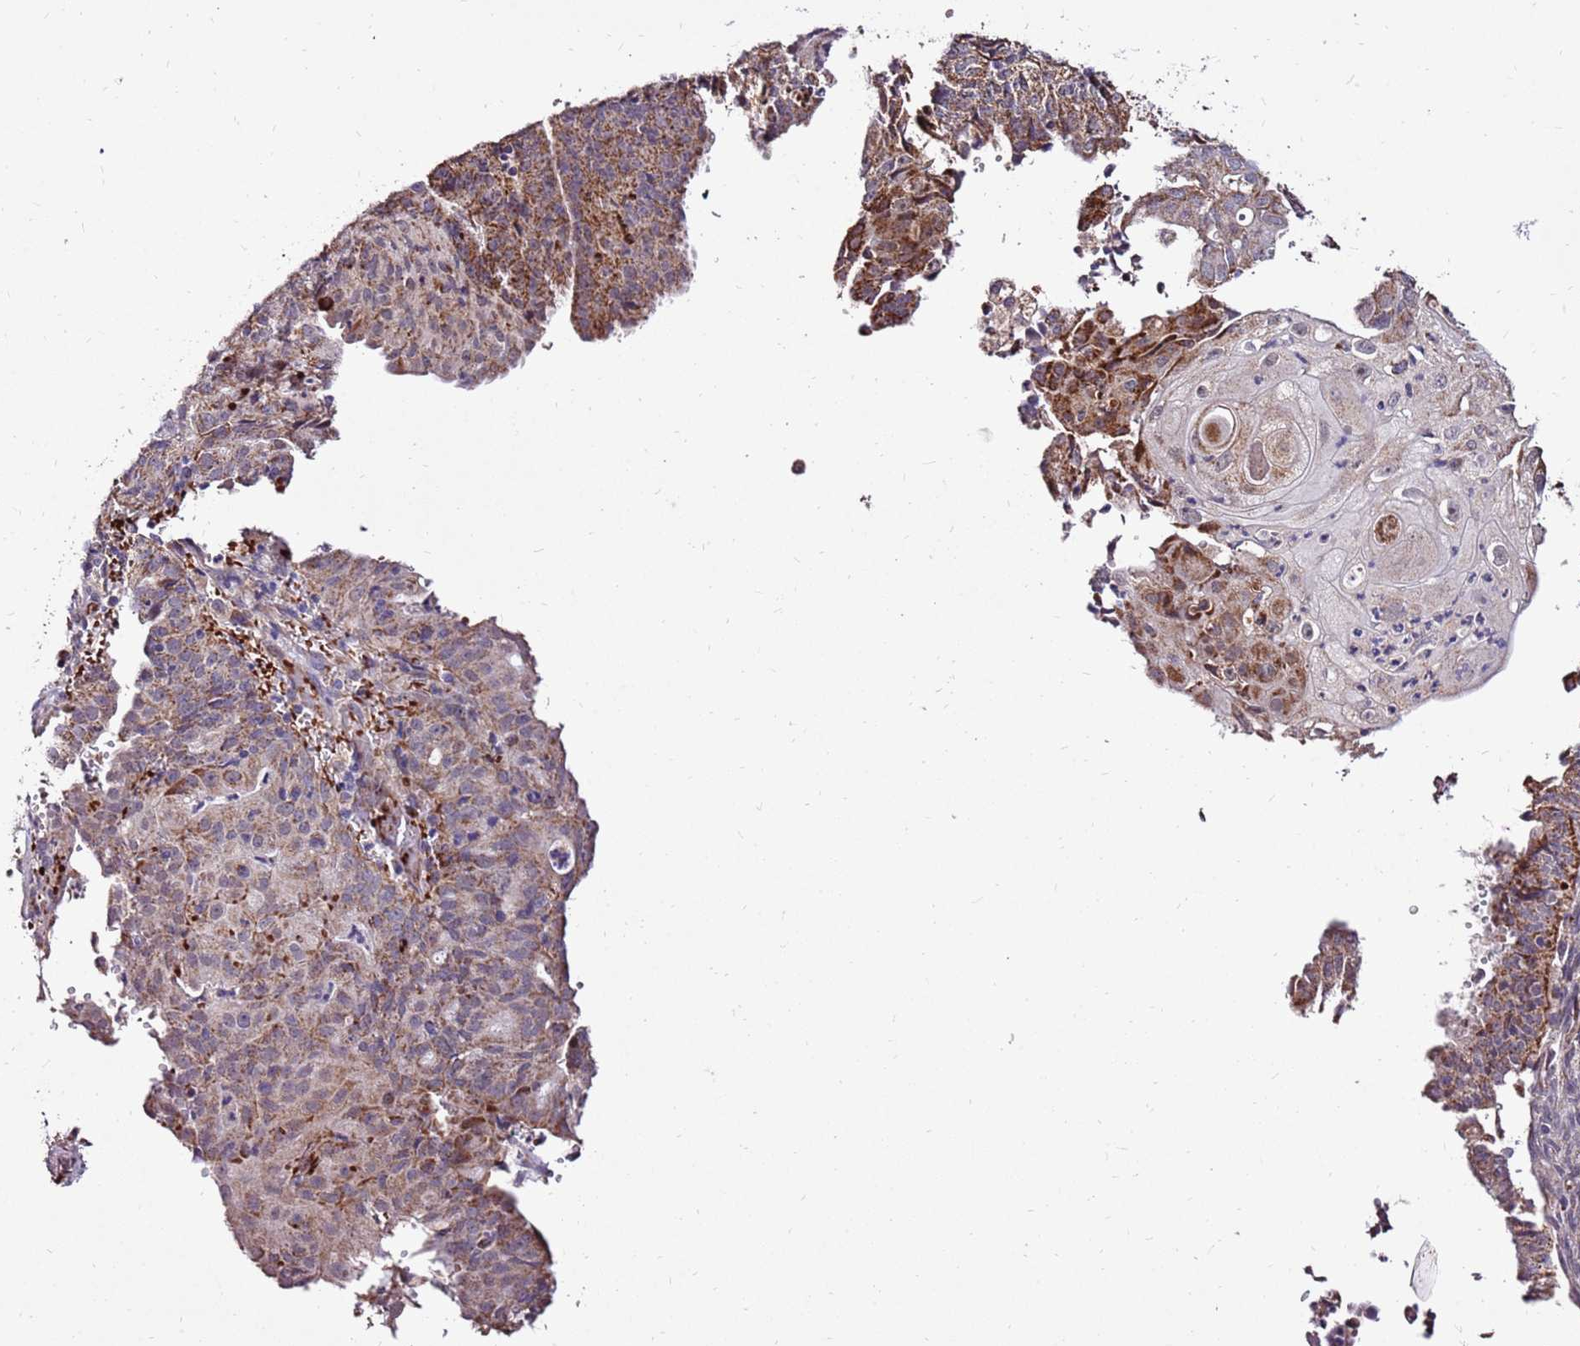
{"staining": {"intensity": "moderate", "quantity": ">75%", "location": "cytoplasmic/membranous"}, "tissue": "endometrial cancer", "cell_type": "Tumor cells", "image_type": "cancer", "snomed": [{"axis": "morphology", "description": "Adenocarcinoma, NOS"}, {"axis": "topography", "description": "Endometrium"}], "caption": "This micrograph demonstrates immunohistochemistry staining of human adenocarcinoma (endometrial), with medium moderate cytoplasmic/membranous staining in about >75% of tumor cells.", "gene": "SPSB3", "patient": {"sex": "female", "age": 56}}